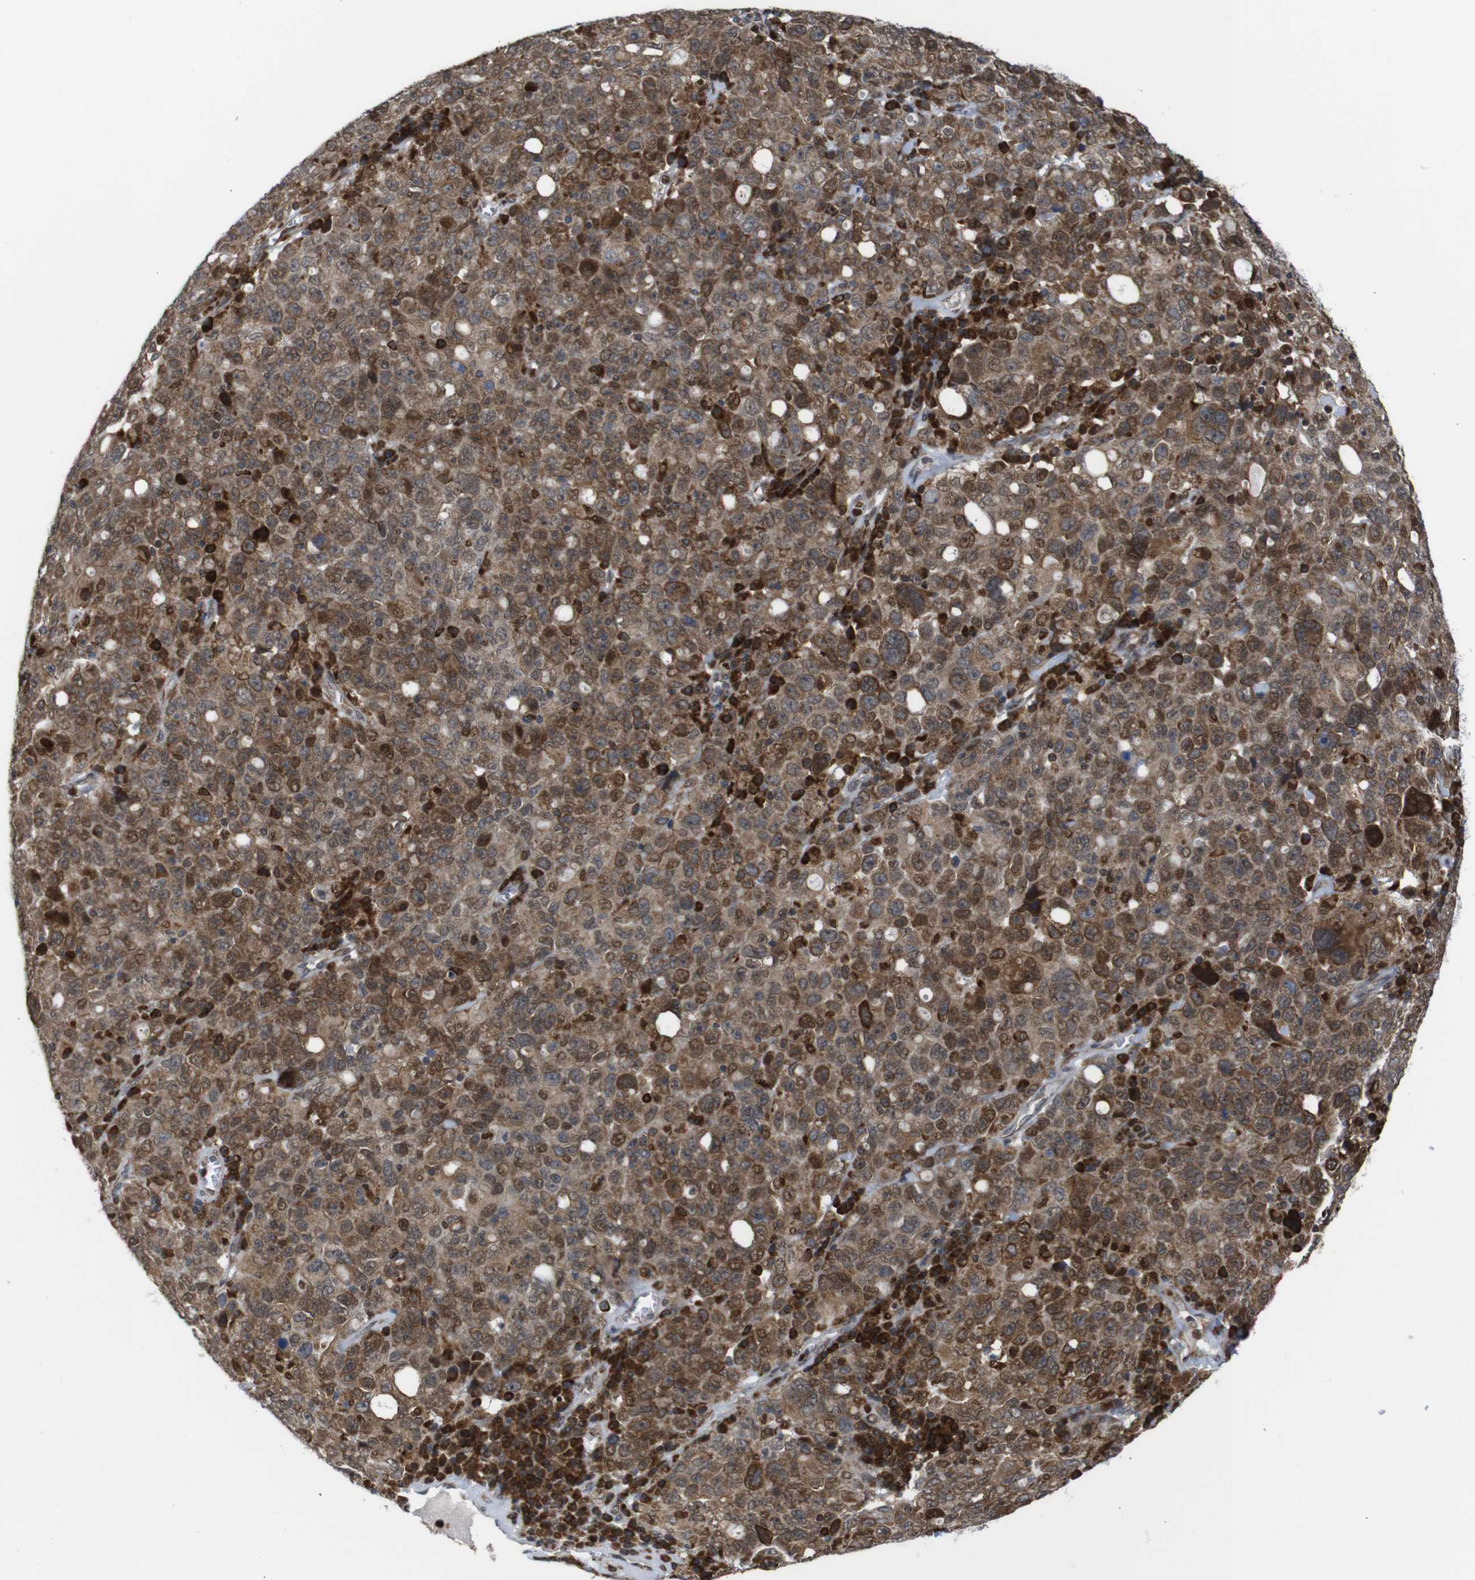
{"staining": {"intensity": "moderate", "quantity": ">75%", "location": "cytoplasmic/membranous"}, "tissue": "ovarian cancer", "cell_type": "Tumor cells", "image_type": "cancer", "snomed": [{"axis": "morphology", "description": "Carcinoma, endometroid"}, {"axis": "topography", "description": "Ovary"}], "caption": "DAB immunohistochemical staining of endometroid carcinoma (ovarian) demonstrates moderate cytoplasmic/membranous protein staining in about >75% of tumor cells.", "gene": "PTPN1", "patient": {"sex": "female", "age": 62}}